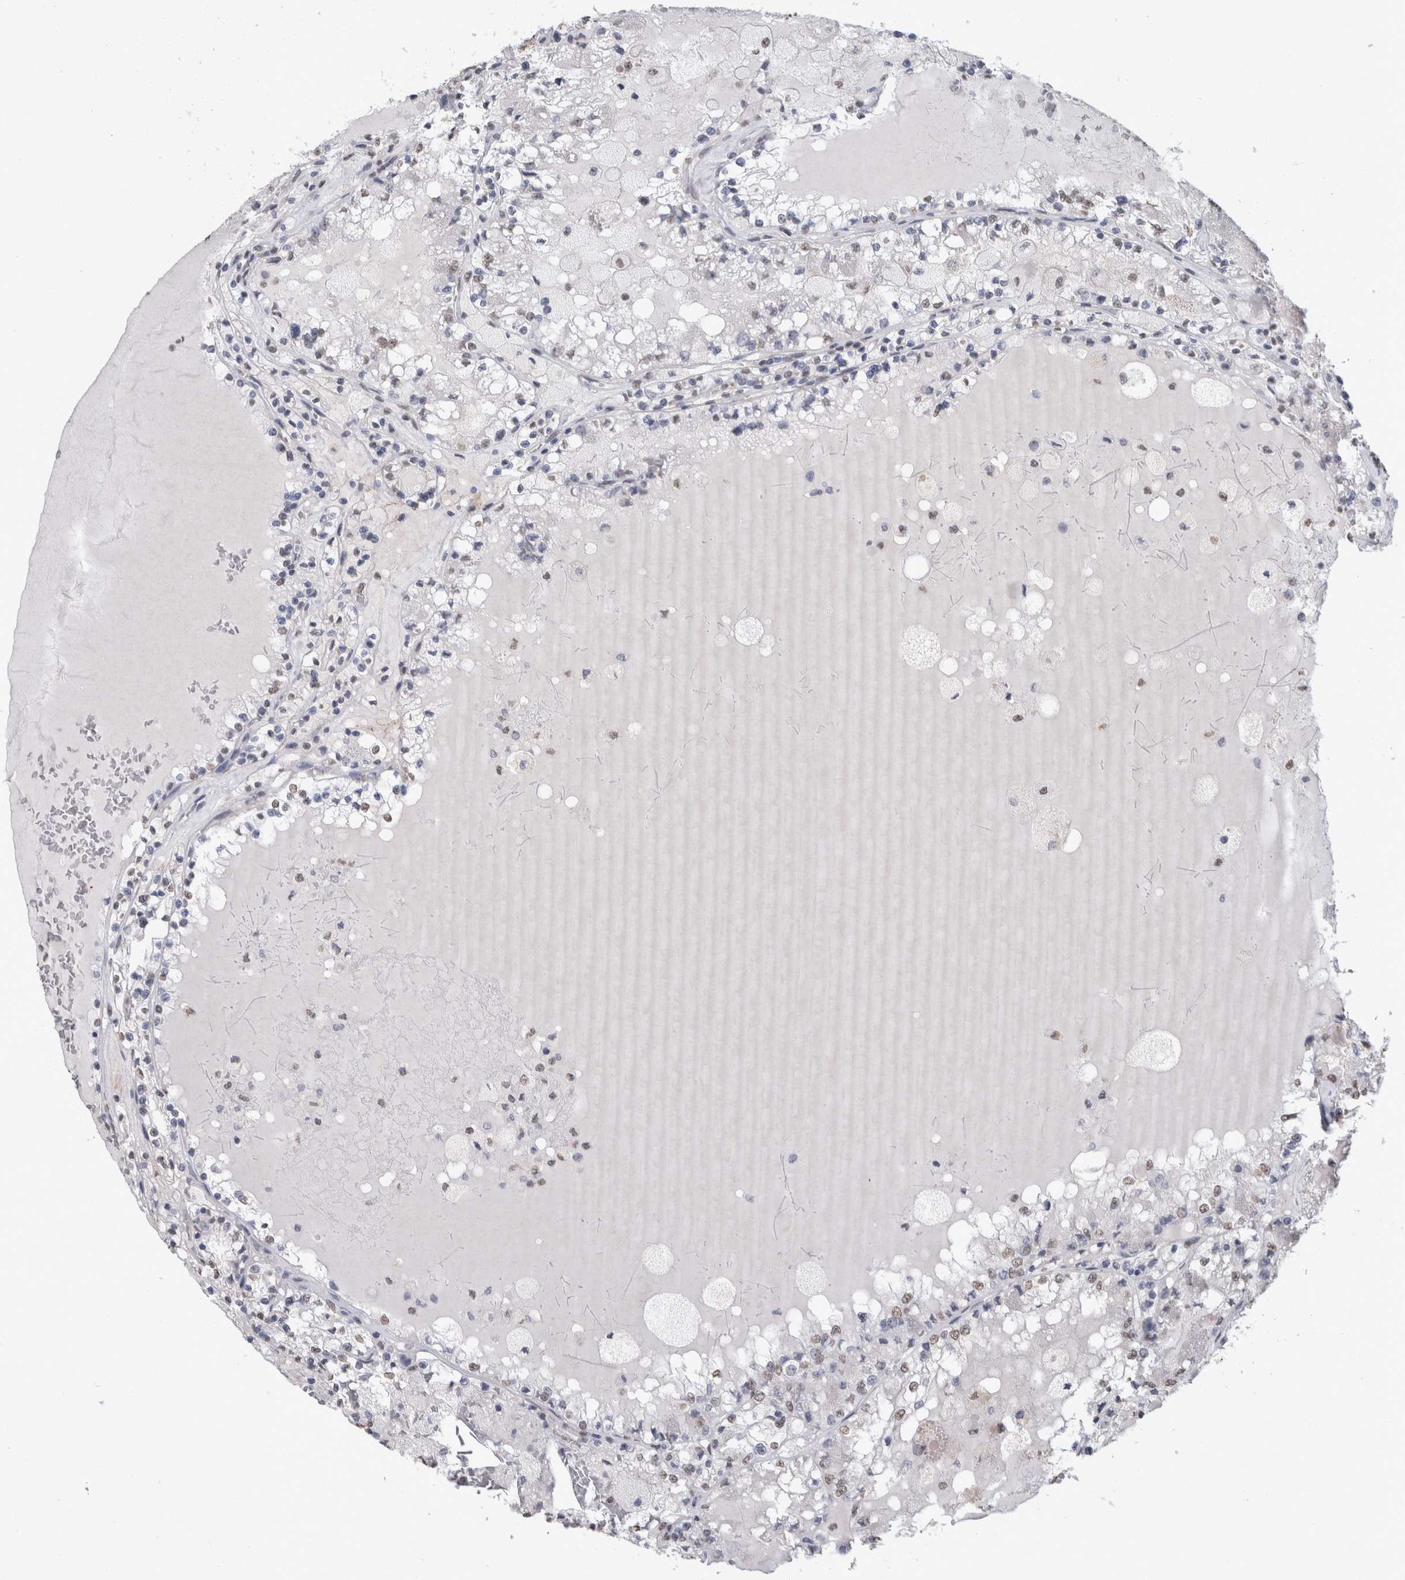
{"staining": {"intensity": "weak", "quantity": "25%-75%", "location": "nuclear"}, "tissue": "renal cancer", "cell_type": "Tumor cells", "image_type": "cancer", "snomed": [{"axis": "morphology", "description": "Adenocarcinoma, NOS"}, {"axis": "topography", "description": "Kidney"}], "caption": "There is low levels of weak nuclear expression in tumor cells of renal cancer (adenocarcinoma), as demonstrated by immunohistochemical staining (brown color).", "gene": "LTBP1", "patient": {"sex": "female", "age": 56}}